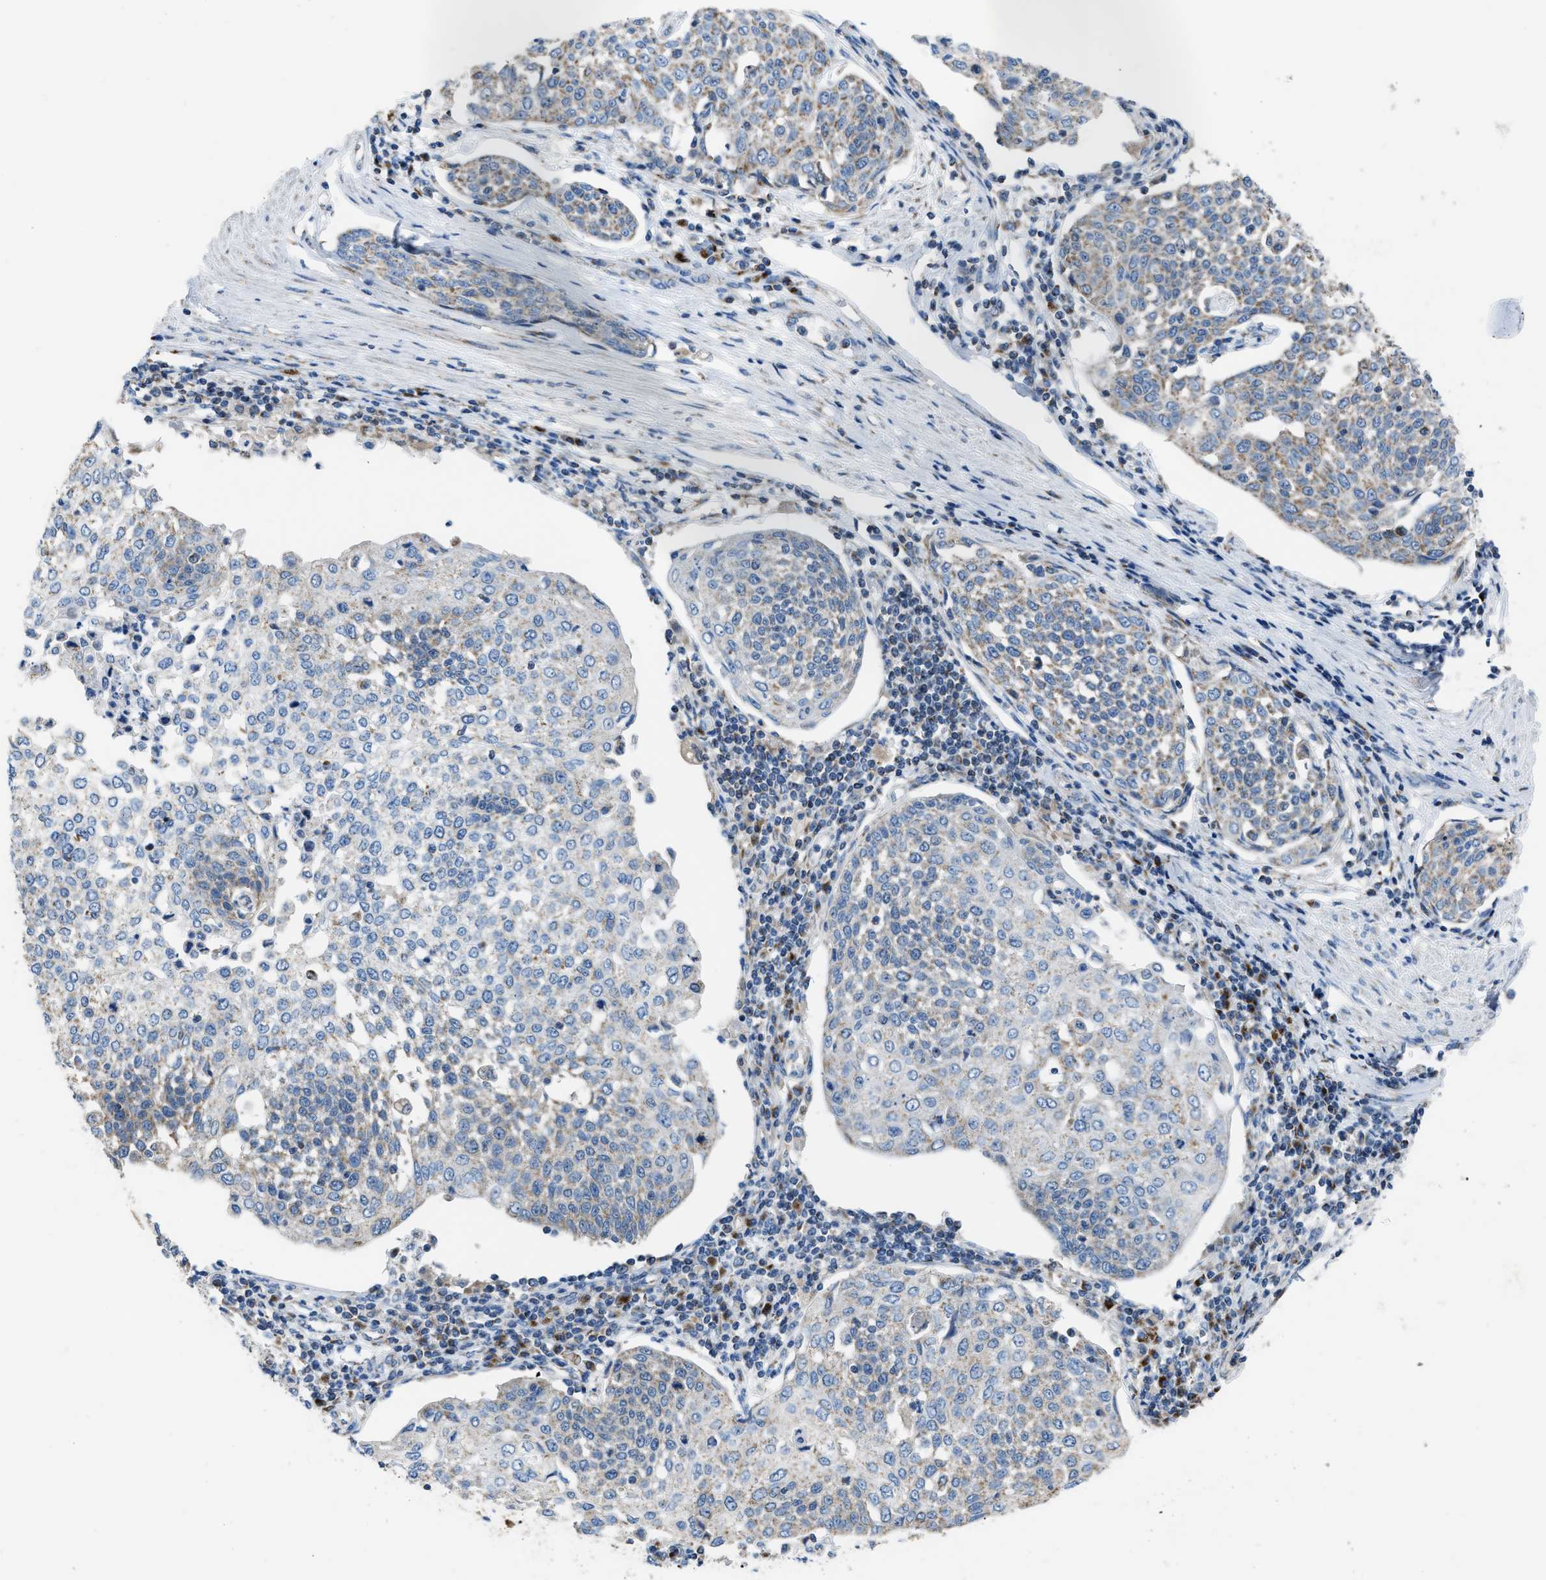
{"staining": {"intensity": "weak", "quantity": "25%-75%", "location": "cytoplasmic/membranous"}, "tissue": "cervical cancer", "cell_type": "Tumor cells", "image_type": "cancer", "snomed": [{"axis": "morphology", "description": "Squamous cell carcinoma, NOS"}, {"axis": "topography", "description": "Cervix"}], "caption": "Tumor cells display low levels of weak cytoplasmic/membranous positivity in about 25%-75% of cells in human squamous cell carcinoma (cervical).", "gene": "ETFB", "patient": {"sex": "female", "age": 34}}